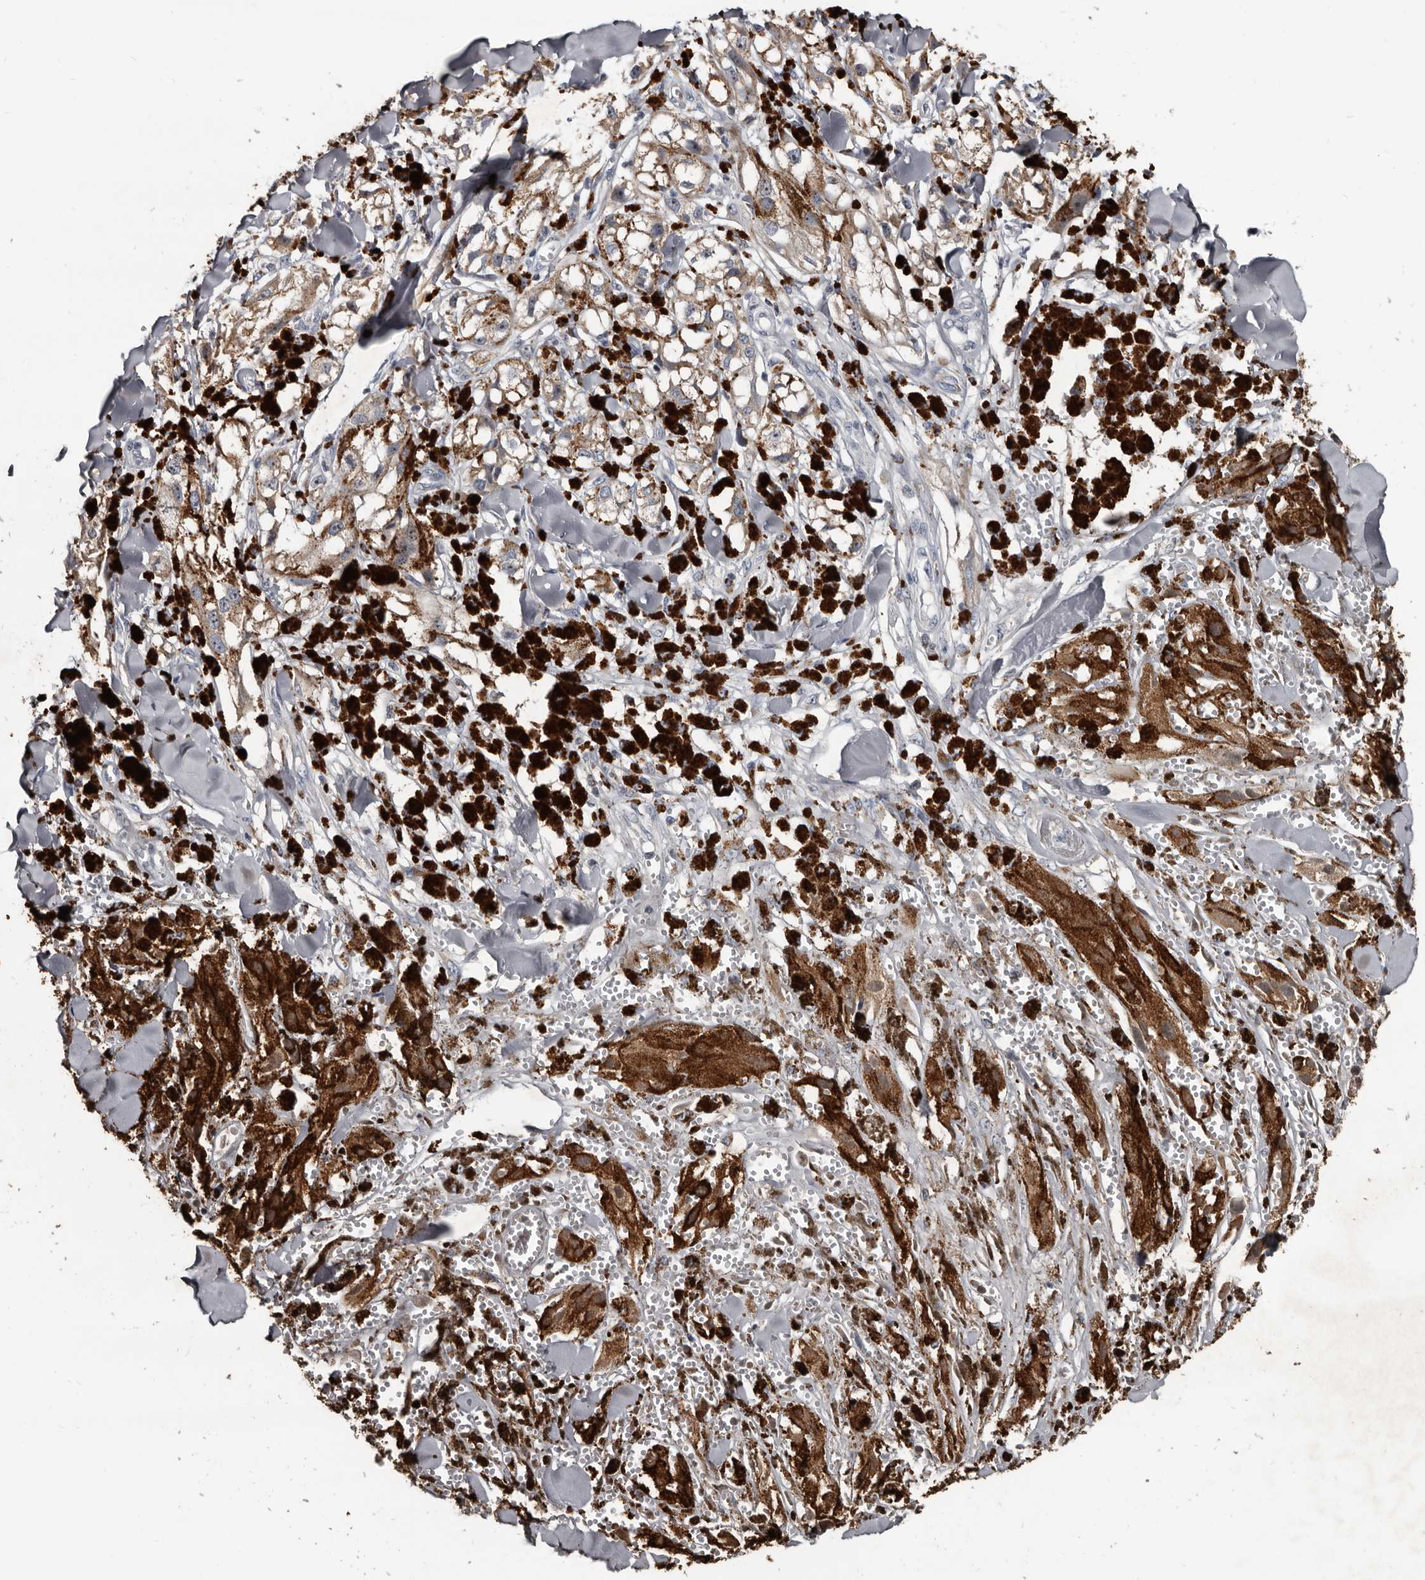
{"staining": {"intensity": "moderate", "quantity": ">75%", "location": "cytoplasmic/membranous"}, "tissue": "melanoma", "cell_type": "Tumor cells", "image_type": "cancer", "snomed": [{"axis": "morphology", "description": "Malignant melanoma, NOS"}, {"axis": "topography", "description": "Skin"}], "caption": "Immunohistochemistry (IHC) of human malignant melanoma demonstrates medium levels of moderate cytoplasmic/membranous expression in approximately >75% of tumor cells.", "gene": "GREB1", "patient": {"sex": "male", "age": 88}}